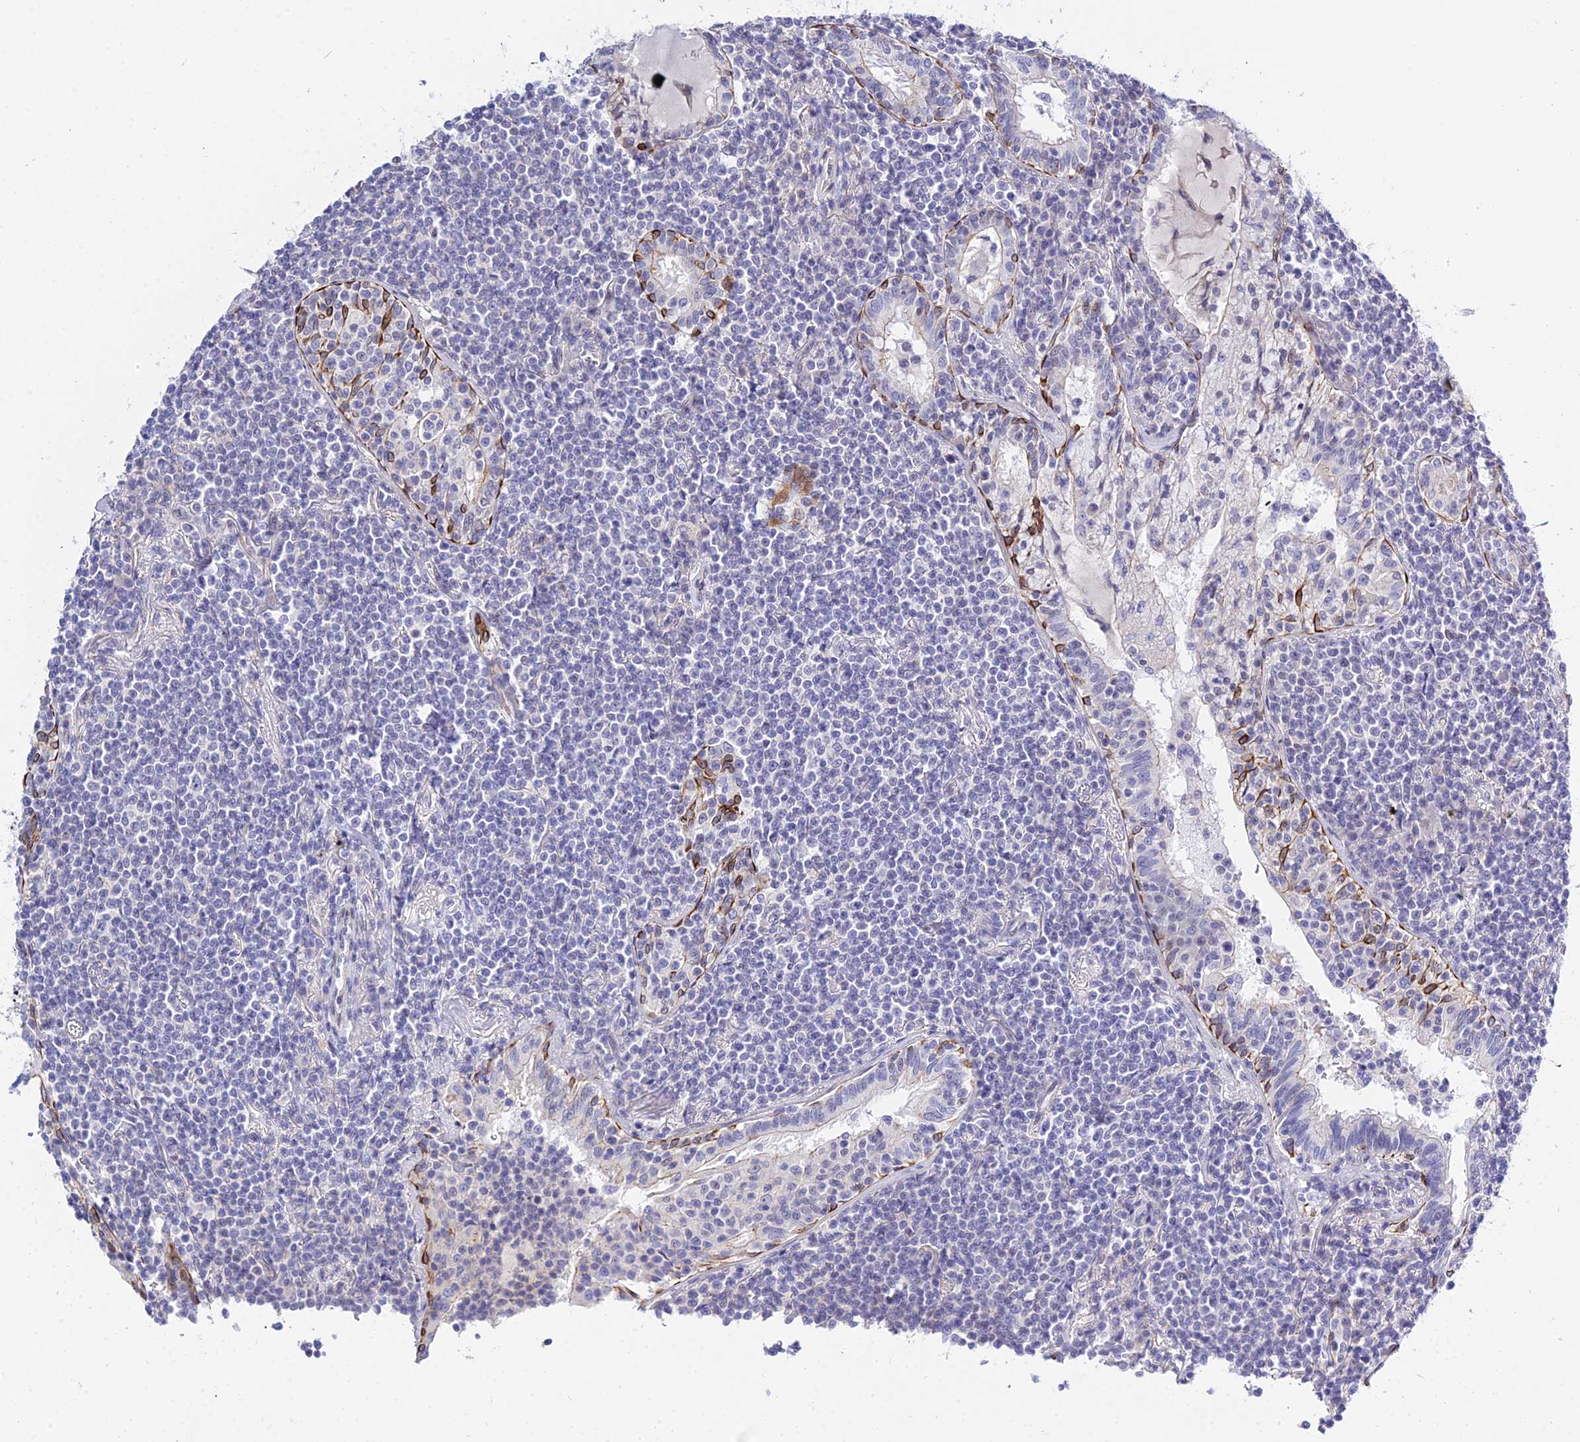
{"staining": {"intensity": "negative", "quantity": "none", "location": "none"}, "tissue": "lymphoma", "cell_type": "Tumor cells", "image_type": "cancer", "snomed": [{"axis": "morphology", "description": "Malignant lymphoma, non-Hodgkin's type, Low grade"}, {"axis": "topography", "description": "Lung"}], "caption": "An immunohistochemistry photomicrograph of malignant lymphoma, non-Hodgkin's type (low-grade) is shown. There is no staining in tumor cells of malignant lymphoma, non-Hodgkin's type (low-grade).", "gene": "ZNF628", "patient": {"sex": "female", "age": 71}}